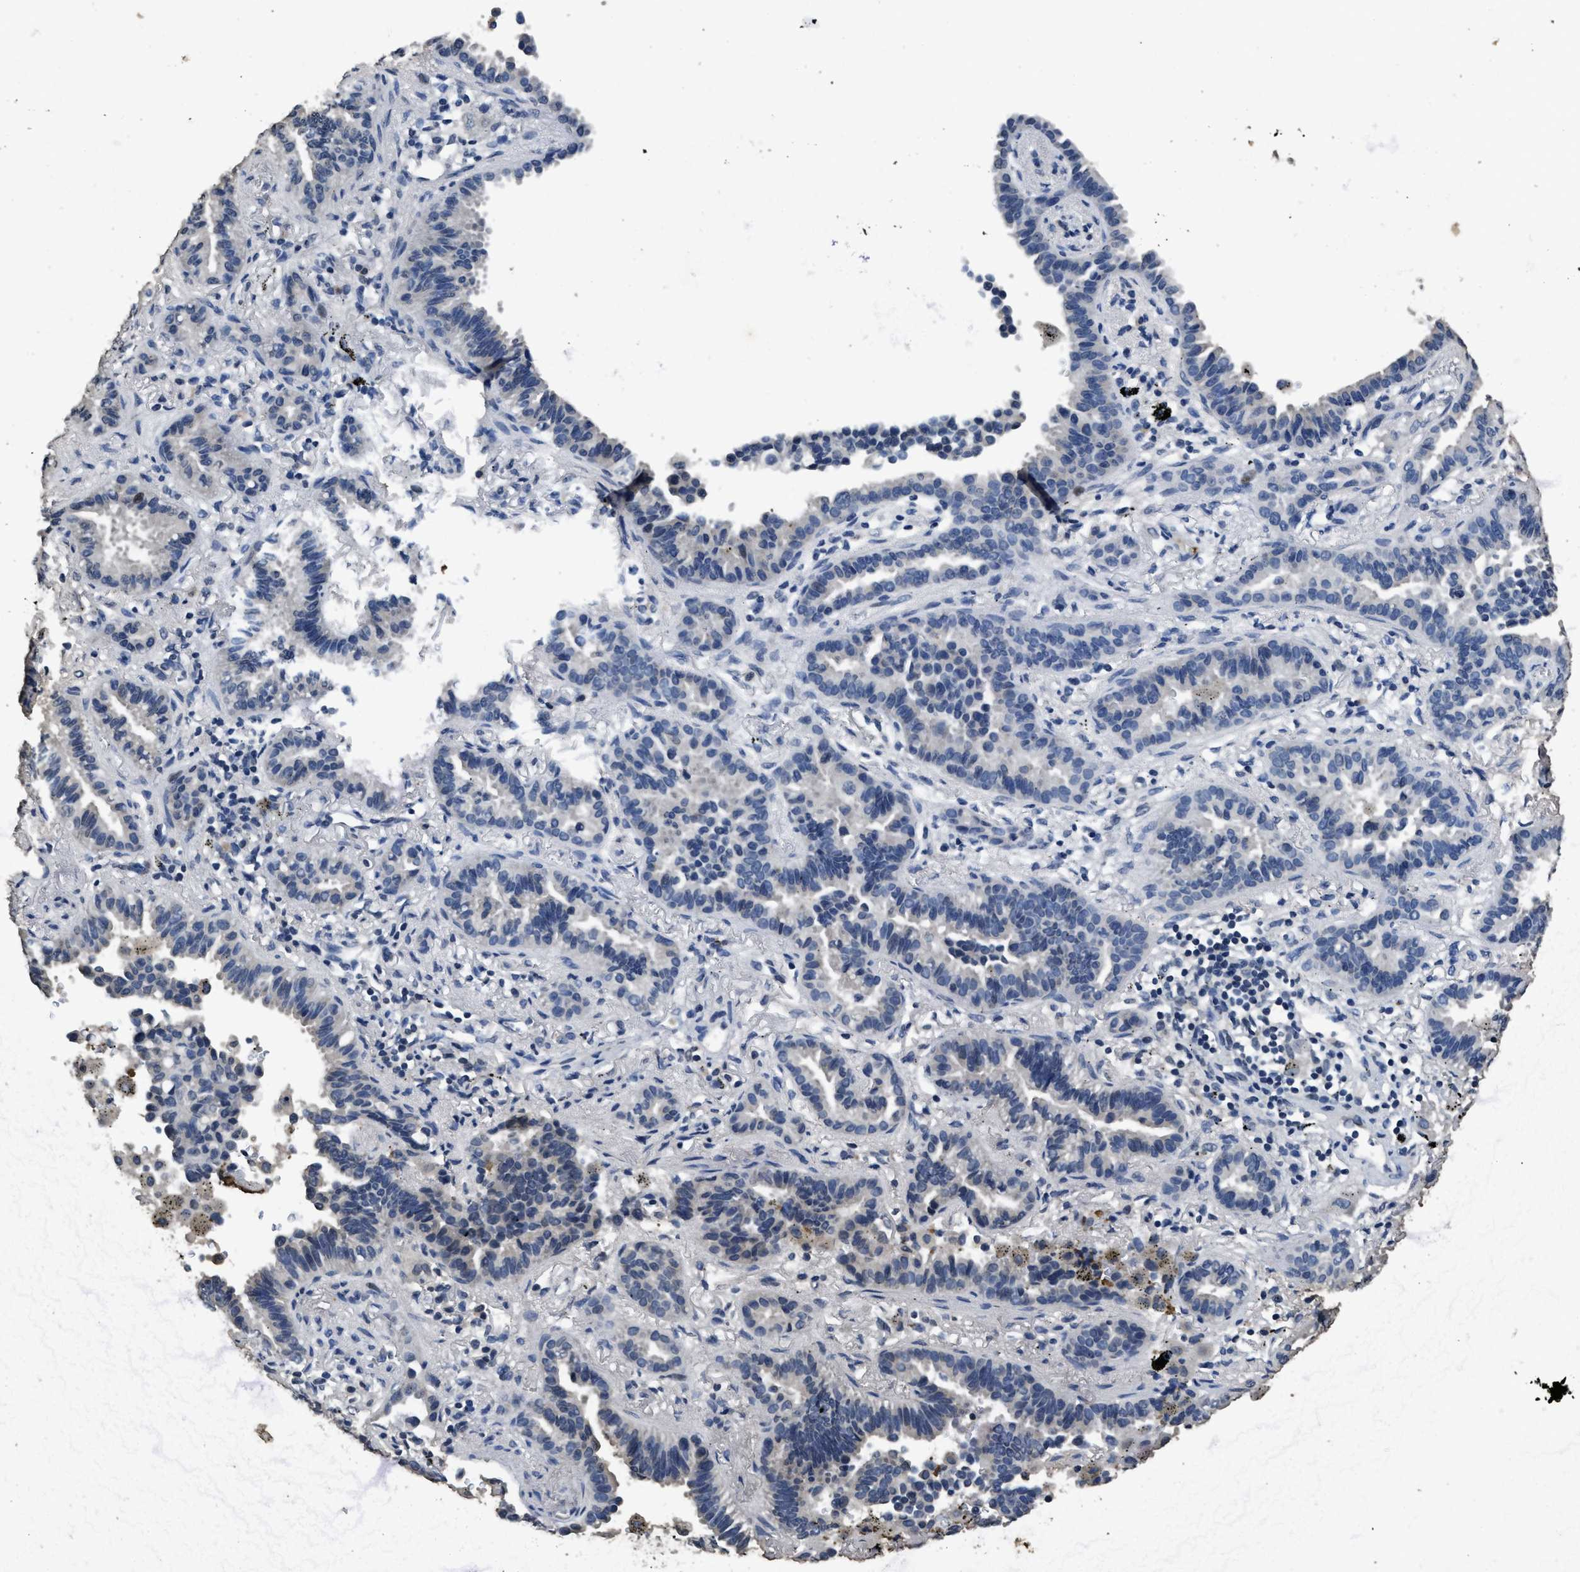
{"staining": {"intensity": "negative", "quantity": "none", "location": "none"}, "tissue": "lung cancer", "cell_type": "Tumor cells", "image_type": "cancer", "snomed": [{"axis": "morphology", "description": "Normal tissue, NOS"}, {"axis": "morphology", "description": "Adenocarcinoma, NOS"}, {"axis": "topography", "description": "Lung"}], "caption": "This photomicrograph is of lung cancer stained with immunohistochemistry (IHC) to label a protein in brown with the nuclei are counter-stained blue. There is no staining in tumor cells.", "gene": "ITGA2B", "patient": {"sex": "male", "age": 59}}